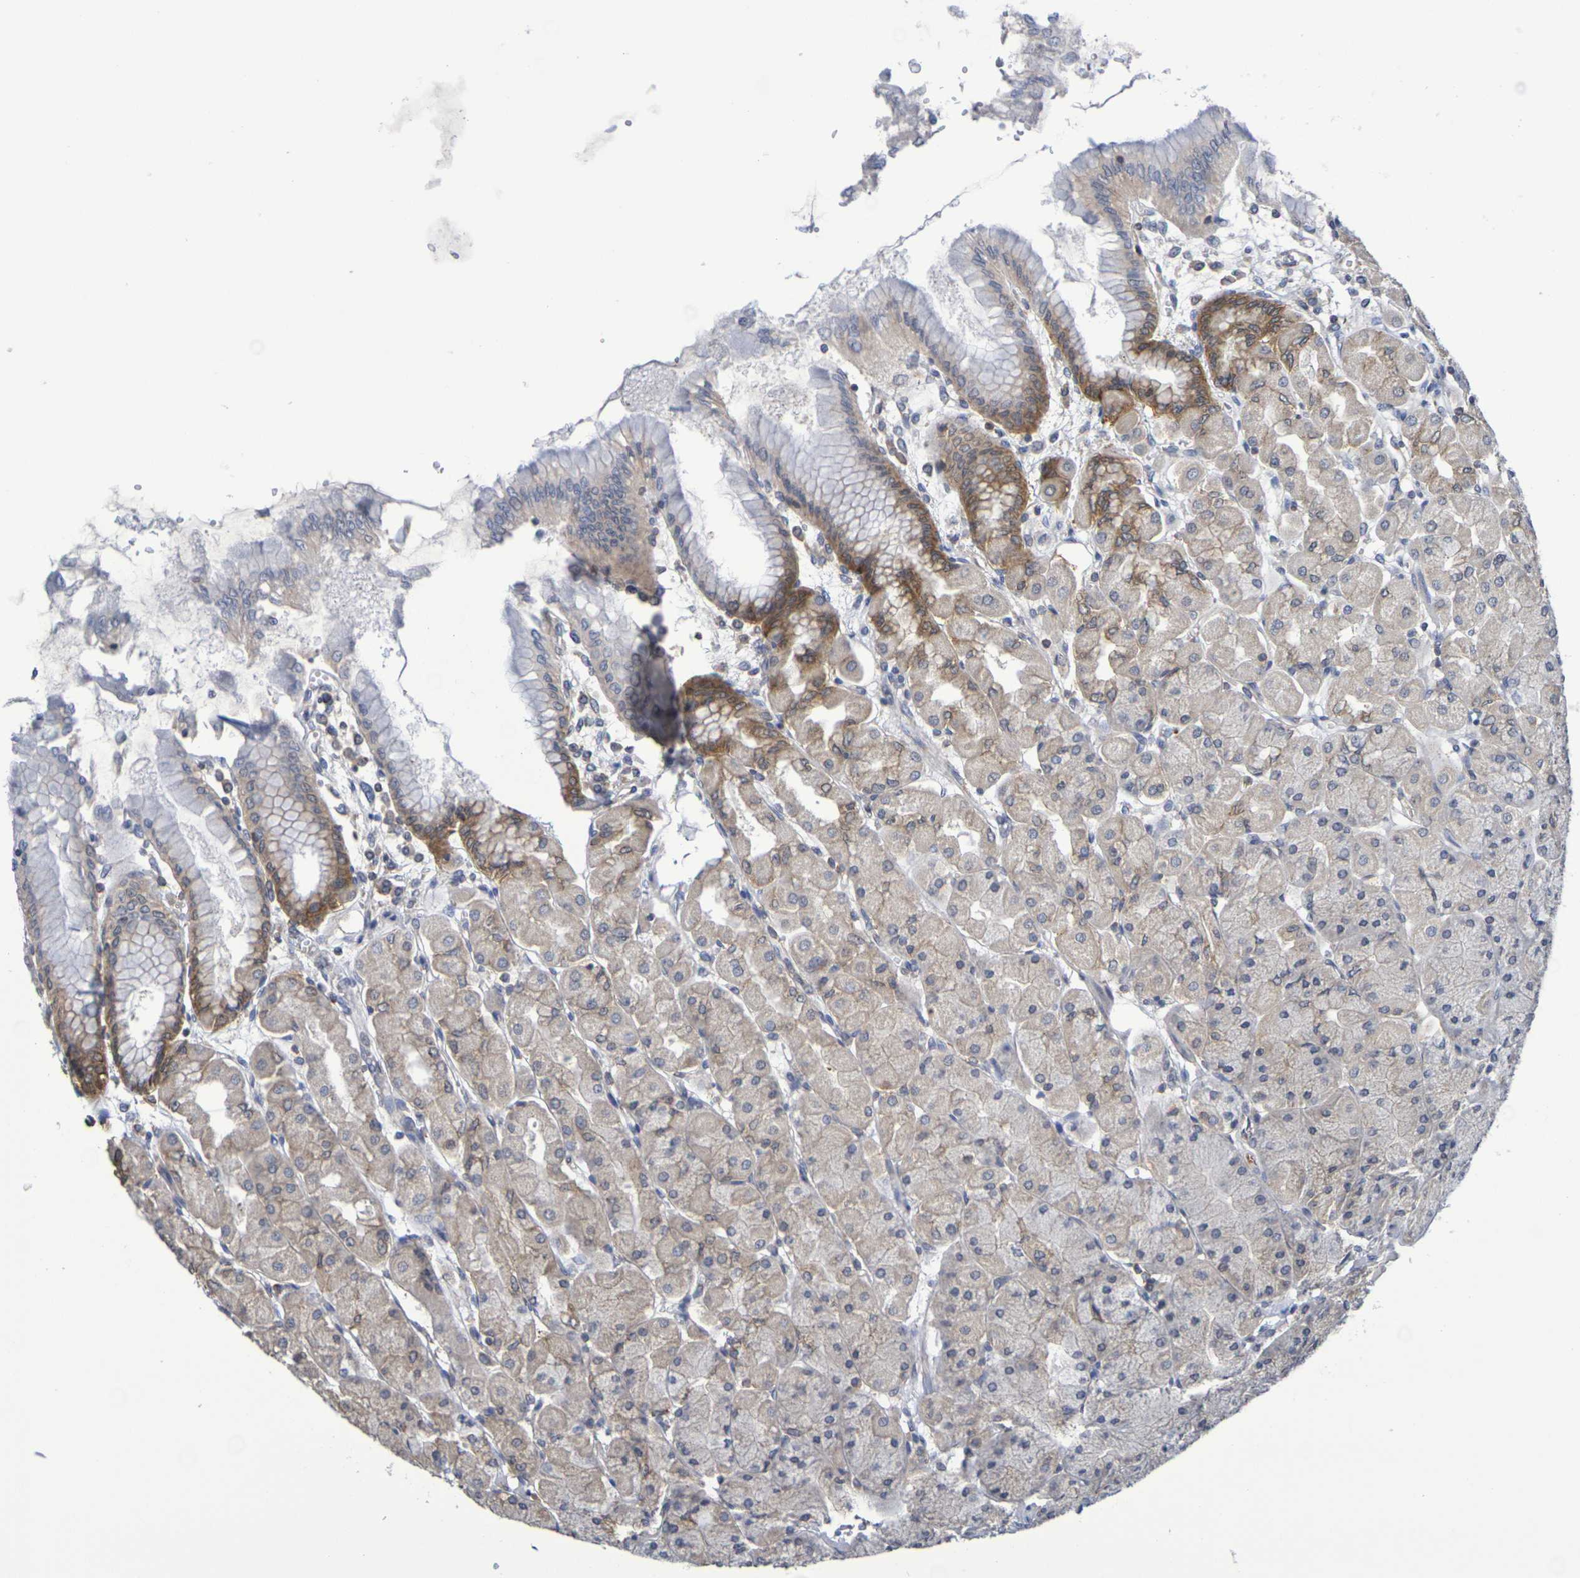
{"staining": {"intensity": "moderate", "quantity": "25%-75%", "location": "cytoplasmic/membranous"}, "tissue": "stomach", "cell_type": "Glandular cells", "image_type": "normal", "snomed": [{"axis": "morphology", "description": "Normal tissue, NOS"}, {"axis": "topography", "description": "Stomach, upper"}], "caption": "The photomicrograph shows immunohistochemical staining of unremarkable stomach. There is moderate cytoplasmic/membranous staining is present in approximately 25%-75% of glandular cells.", "gene": "CHRNB1", "patient": {"sex": "female", "age": 56}}